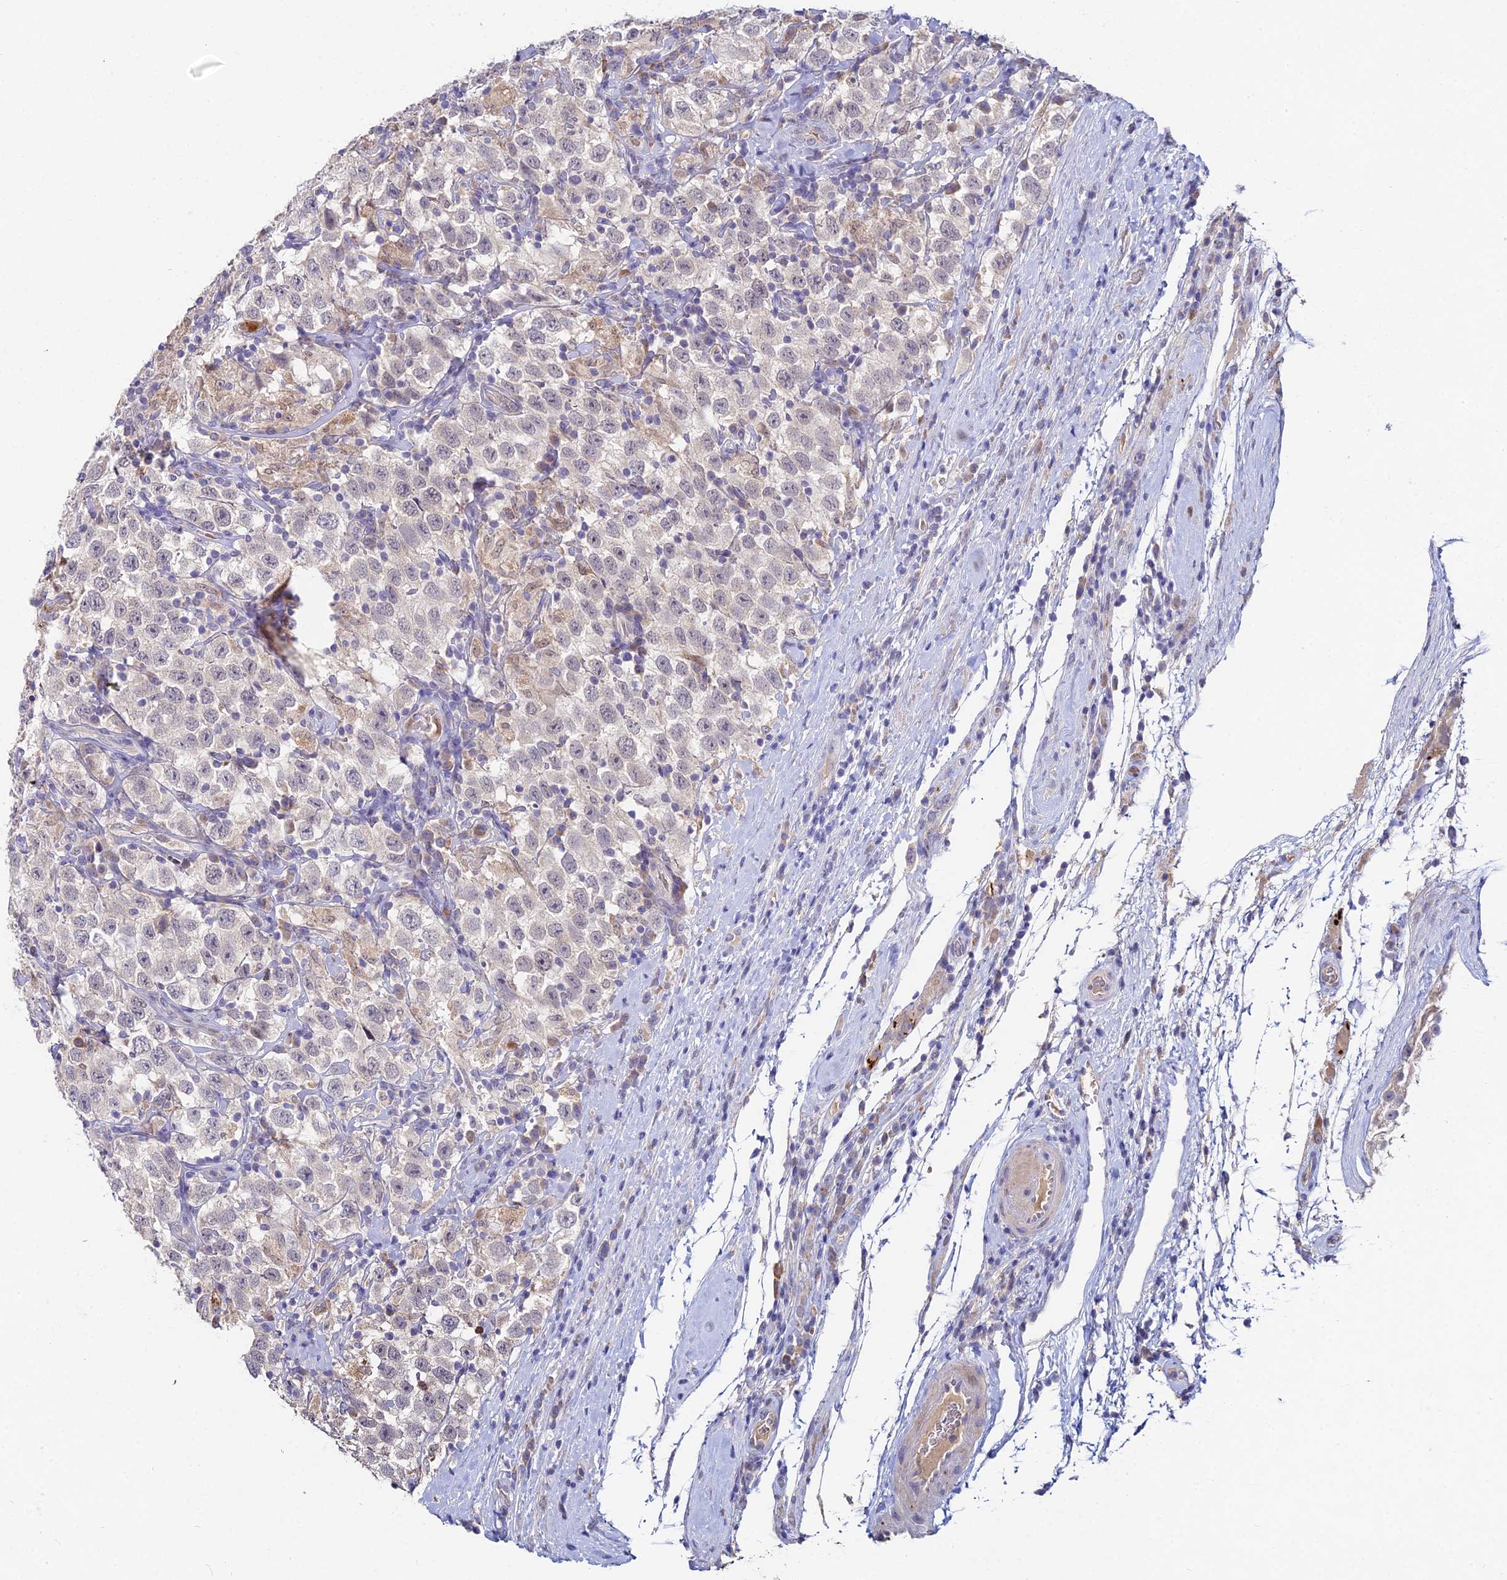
{"staining": {"intensity": "negative", "quantity": "none", "location": "none"}, "tissue": "testis cancer", "cell_type": "Tumor cells", "image_type": "cancer", "snomed": [{"axis": "morphology", "description": "Seminoma, NOS"}, {"axis": "topography", "description": "Testis"}], "caption": "Immunohistochemistry image of seminoma (testis) stained for a protein (brown), which displays no expression in tumor cells.", "gene": "WDR43", "patient": {"sex": "male", "age": 41}}